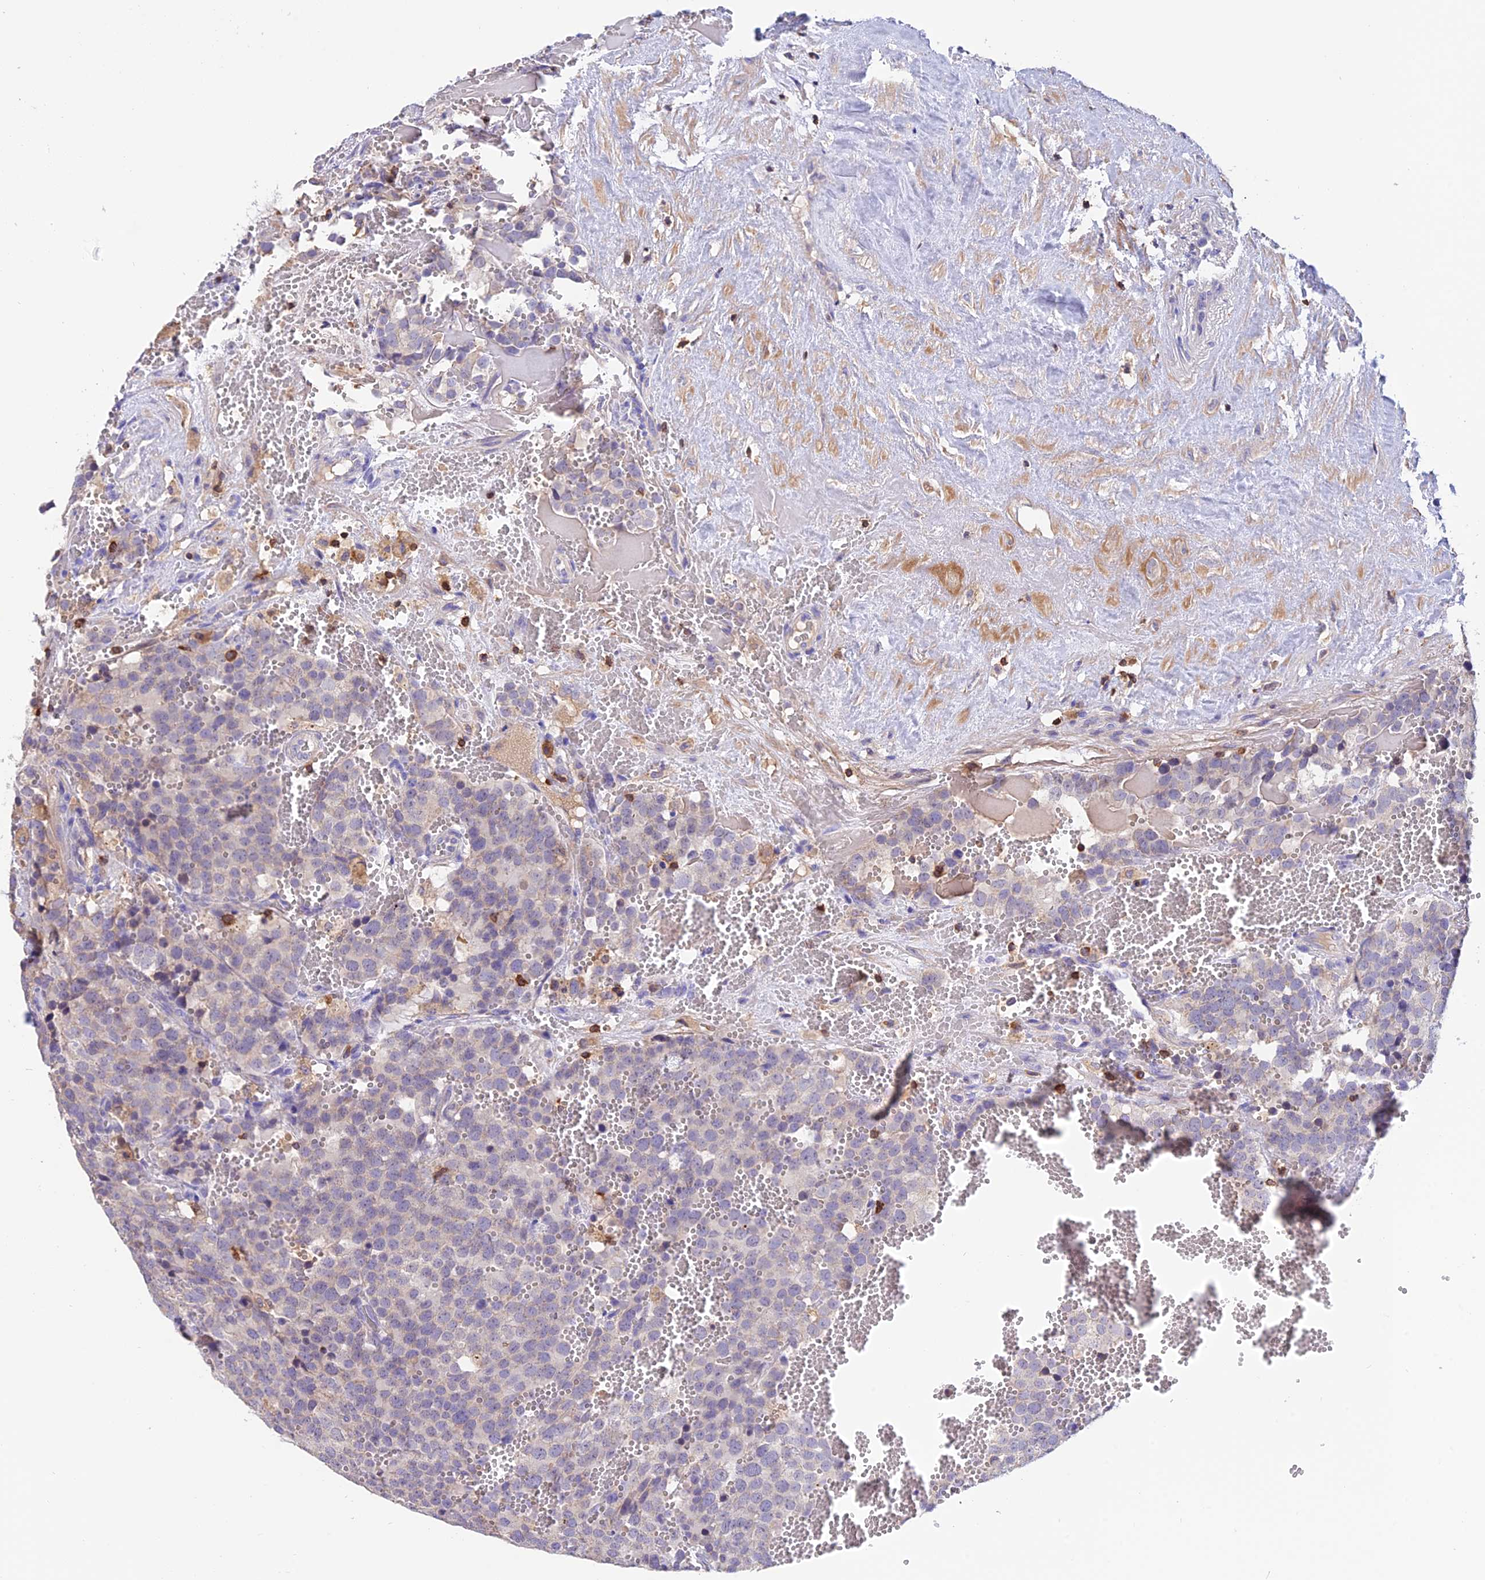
{"staining": {"intensity": "negative", "quantity": "none", "location": "none"}, "tissue": "testis cancer", "cell_type": "Tumor cells", "image_type": "cancer", "snomed": [{"axis": "morphology", "description": "Seminoma, NOS"}, {"axis": "topography", "description": "Testis"}], "caption": "Testis cancer stained for a protein using IHC exhibits no staining tumor cells.", "gene": "LPXN", "patient": {"sex": "male", "age": 71}}